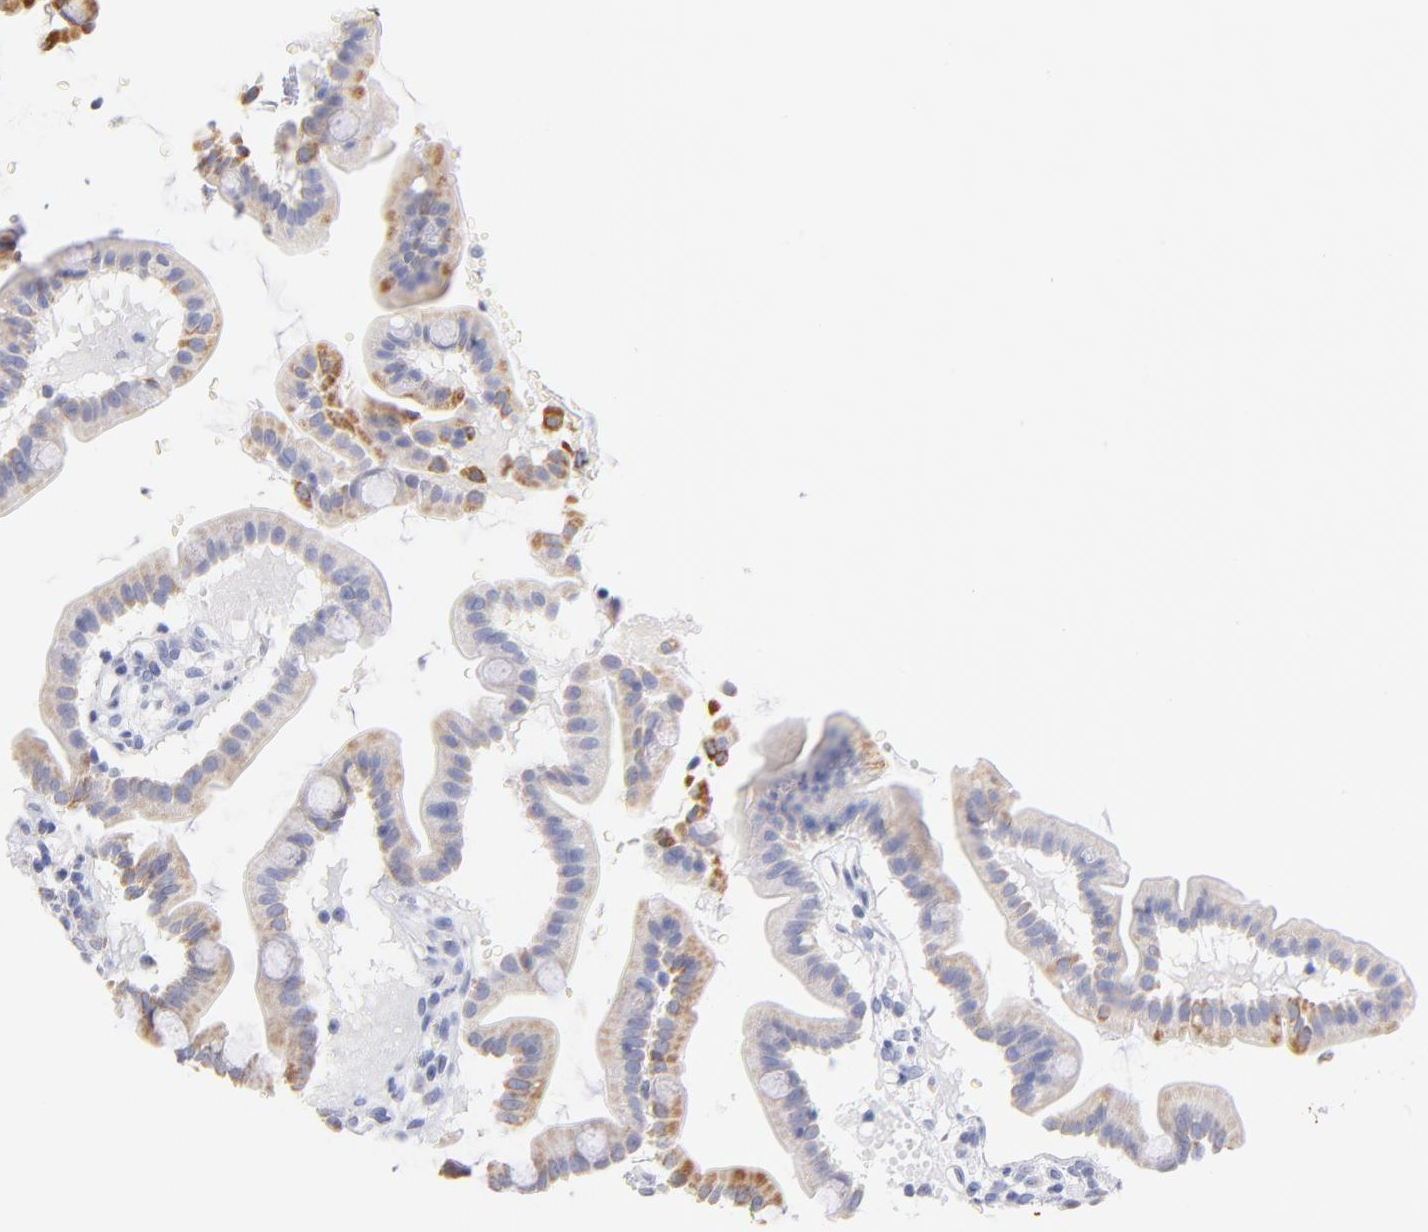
{"staining": {"intensity": "moderate", "quantity": ">75%", "location": "cytoplasmic/membranous"}, "tissue": "duodenum", "cell_type": "Glandular cells", "image_type": "normal", "snomed": [{"axis": "morphology", "description": "Normal tissue, NOS"}, {"axis": "topography", "description": "Duodenum"}], "caption": "Protein expression analysis of unremarkable duodenum exhibits moderate cytoplasmic/membranous positivity in about >75% of glandular cells. Nuclei are stained in blue.", "gene": "AIFM1", "patient": {"sex": "male", "age": 50}}